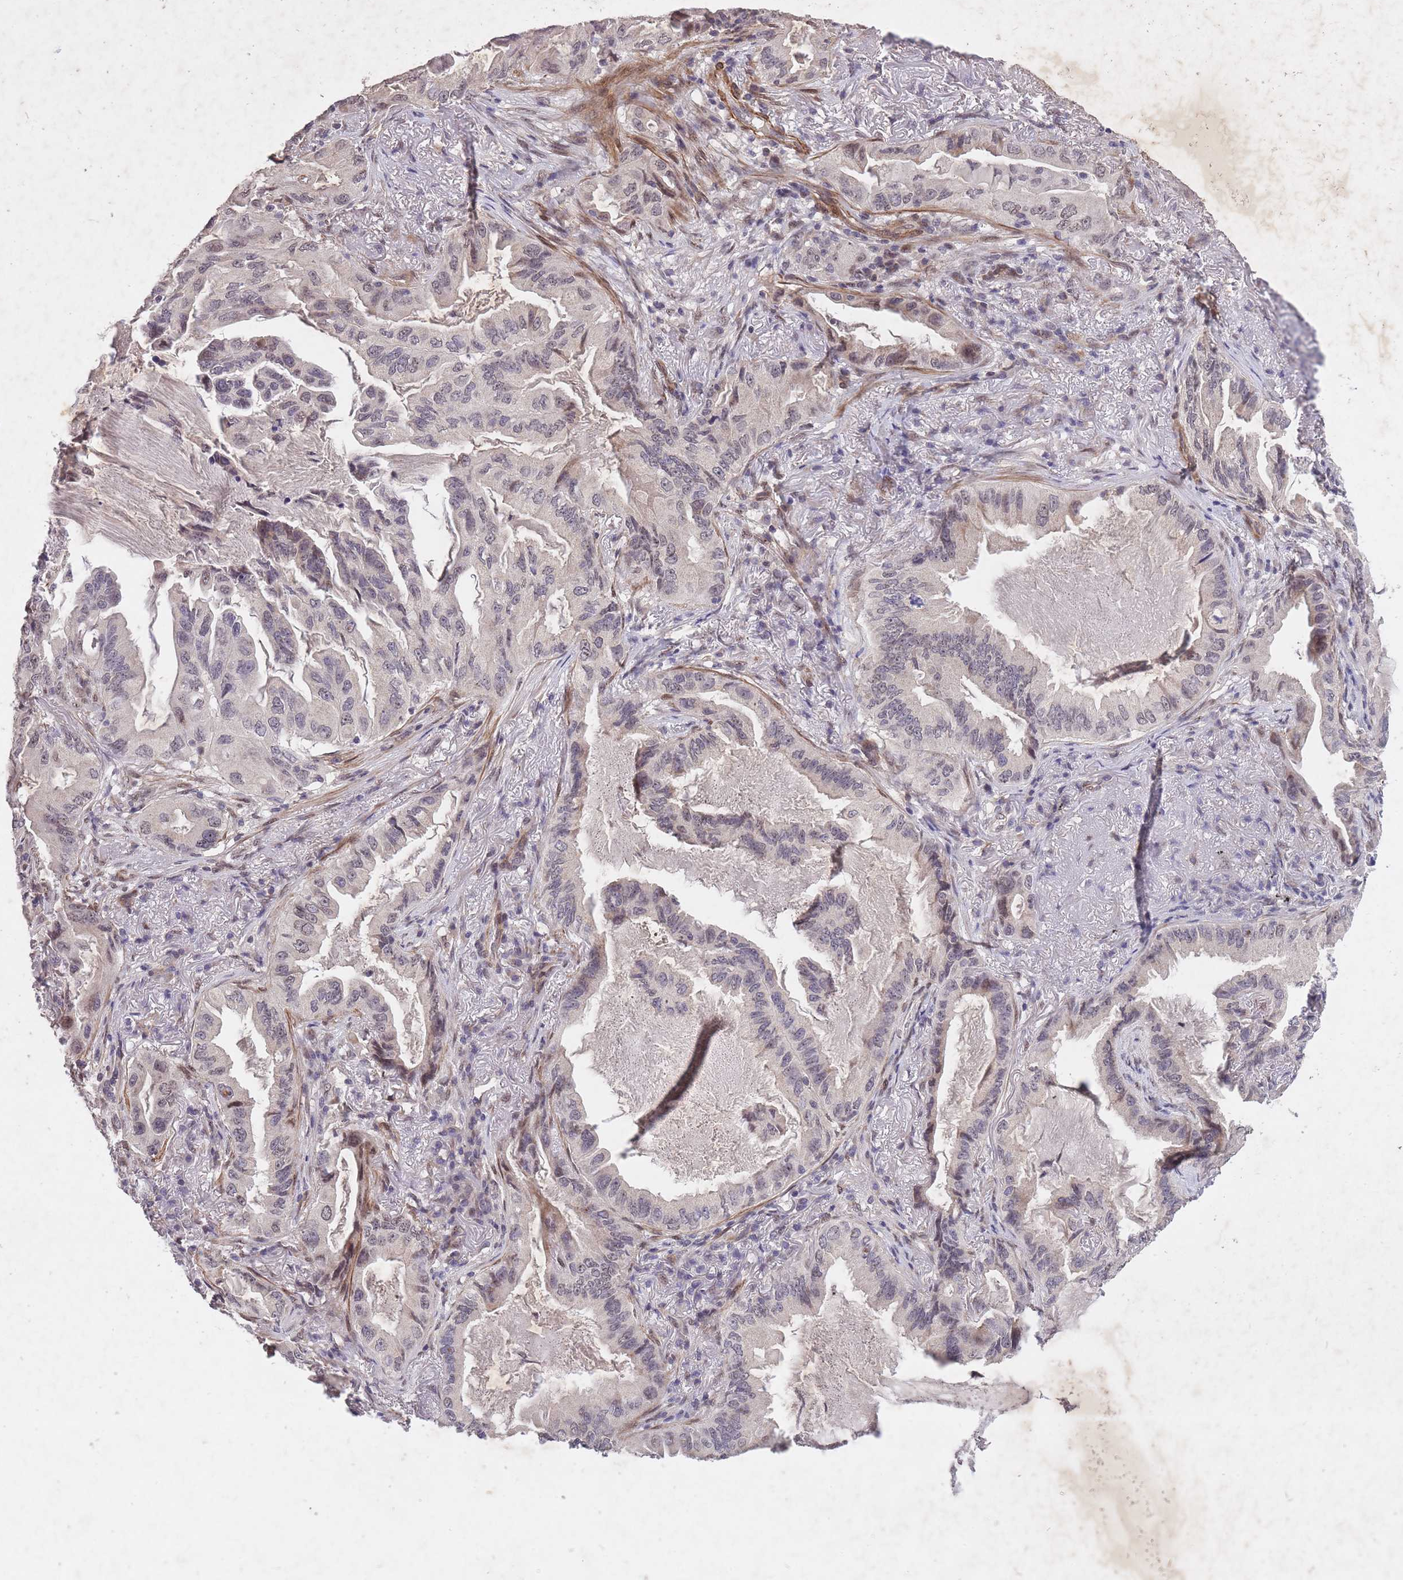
{"staining": {"intensity": "weak", "quantity": "<25%", "location": "nuclear"}, "tissue": "lung cancer", "cell_type": "Tumor cells", "image_type": "cancer", "snomed": [{"axis": "morphology", "description": "Adenocarcinoma, NOS"}, {"axis": "topography", "description": "Lung"}], "caption": "High magnification brightfield microscopy of lung cancer stained with DAB (3,3'-diaminobenzidine) (brown) and counterstained with hematoxylin (blue): tumor cells show no significant positivity.", "gene": "CBX6", "patient": {"sex": "female", "age": 69}}